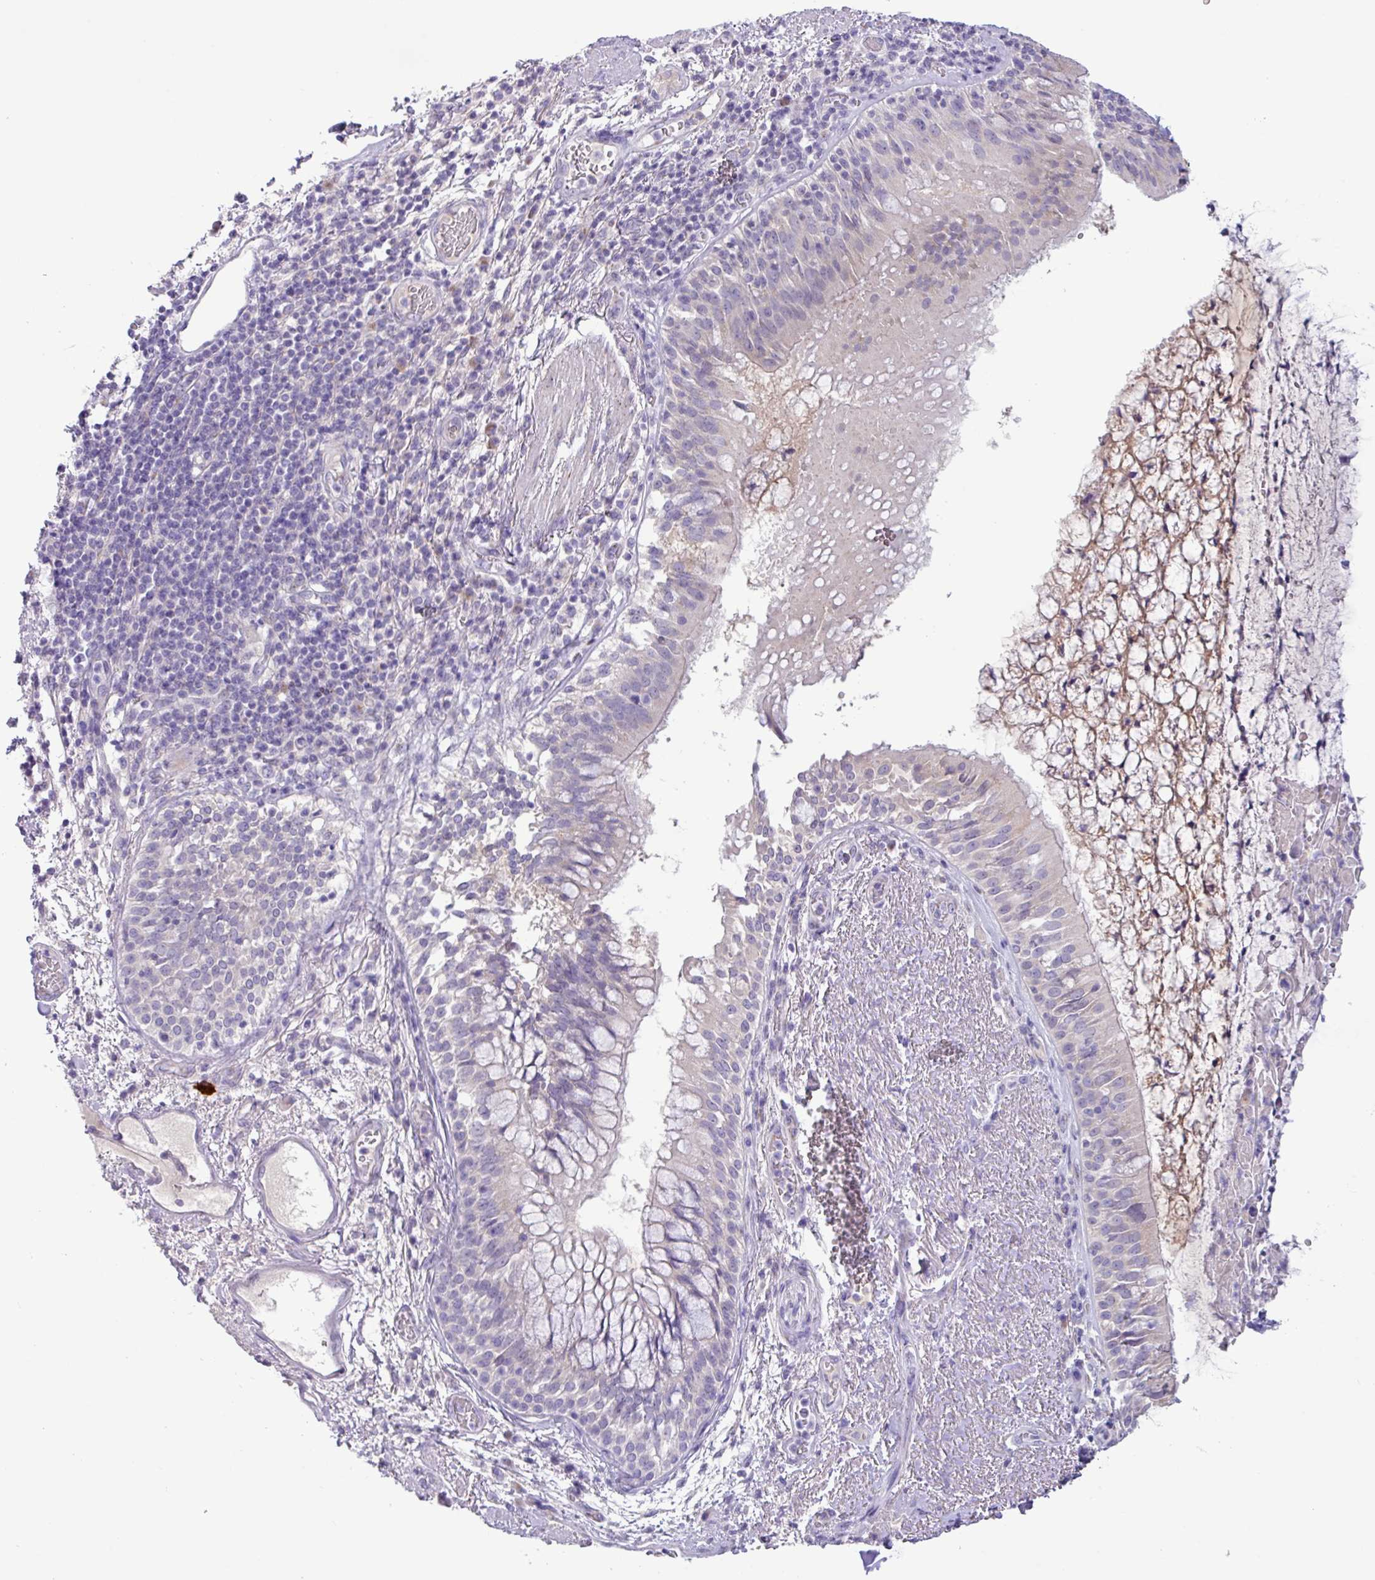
{"staining": {"intensity": "negative", "quantity": "none", "location": "none"}, "tissue": "bronchus", "cell_type": "Respiratory epithelial cells", "image_type": "normal", "snomed": [{"axis": "morphology", "description": "Normal tissue, NOS"}, {"axis": "topography", "description": "Cartilage tissue"}, {"axis": "topography", "description": "Bronchus"}], "caption": "This photomicrograph is of normal bronchus stained with IHC to label a protein in brown with the nuclei are counter-stained blue. There is no staining in respiratory epithelial cells.", "gene": "STIMATE", "patient": {"sex": "male", "age": 63}}